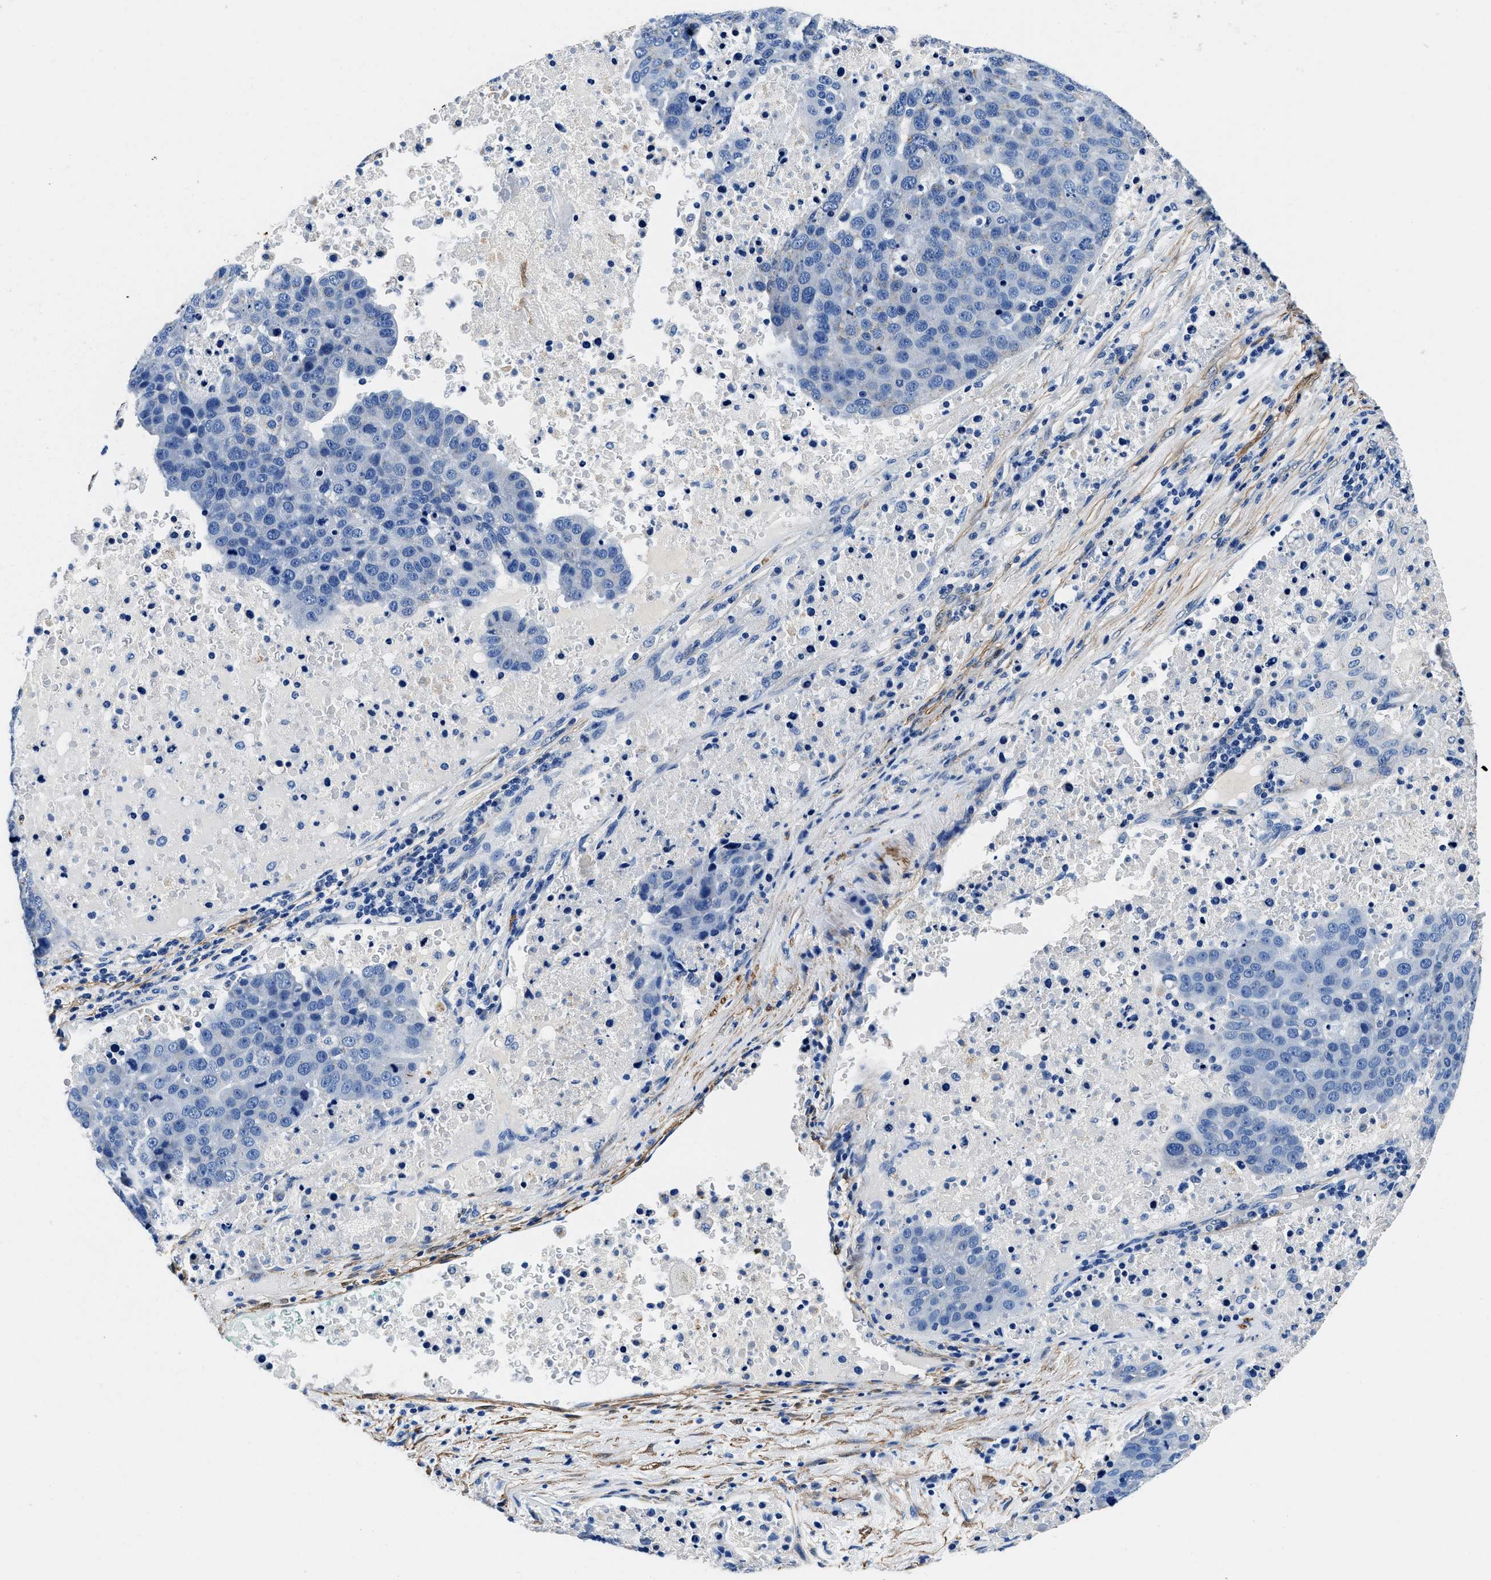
{"staining": {"intensity": "negative", "quantity": "none", "location": "none"}, "tissue": "pancreatic cancer", "cell_type": "Tumor cells", "image_type": "cancer", "snomed": [{"axis": "morphology", "description": "Adenocarcinoma, NOS"}, {"axis": "topography", "description": "Pancreas"}], "caption": "IHC histopathology image of neoplastic tissue: human pancreatic cancer (adenocarcinoma) stained with DAB (3,3'-diaminobenzidine) reveals no significant protein expression in tumor cells. Brightfield microscopy of immunohistochemistry (IHC) stained with DAB (brown) and hematoxylin (blue), captured at high magnification.", "gene": "TEX261", "patient": {"sex": "female", "age": 61}}